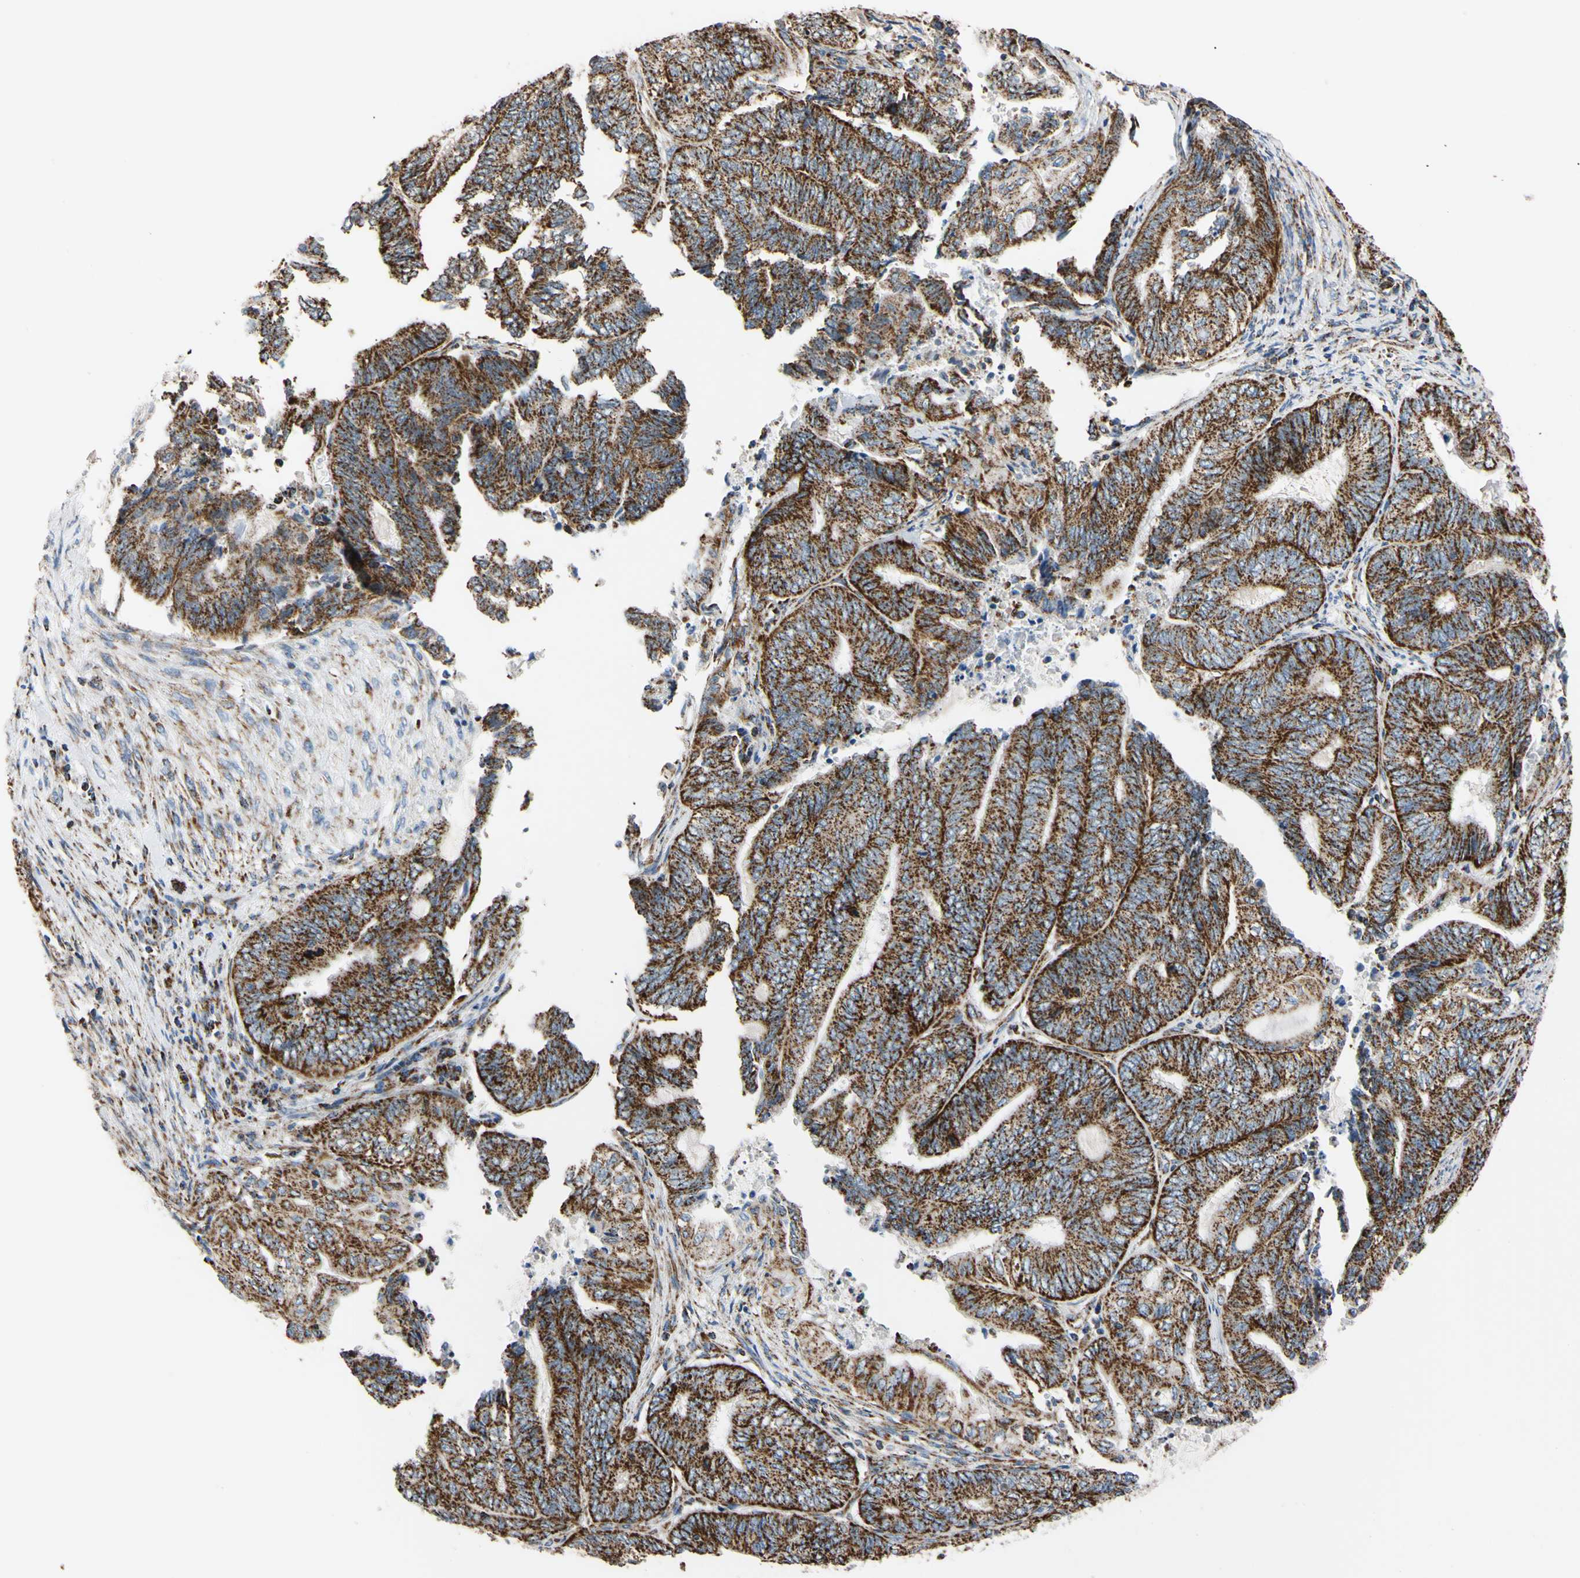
{"staining": {"intensity": "strong", "quantity": ">75%", "location": "cytoplasmic/membranous"}, "tissue": "endometrial cancer", "cell_type": "Tumor cells", "image_type": "cancer", "snomed": [{"axis": "morphology", "description": "Adenocarcinoma, NOS"}, {"axis": "topography", "description": "Uterus"}, {"axis": "topography", "description": "Endometrium"}], "caption": "High-magnification brightfield microscopy of endometrial cancer (adenocarcinoma) stained with DAB (3,3'-diaminobenzidine) (brown) and counterstained with hematoxylin (blue). tumor cells exhibit strong cytoplasmic/membranous staining is appreciated in approximately>75% of cells. (Stains: DAB (3,3'-diaminobenzidine) in brown, nuclei in blue, Microscopy: brightfield microscopy at high magnification).", "gene": "CLPP", "patient": {"sex": "female", "age": 70}}